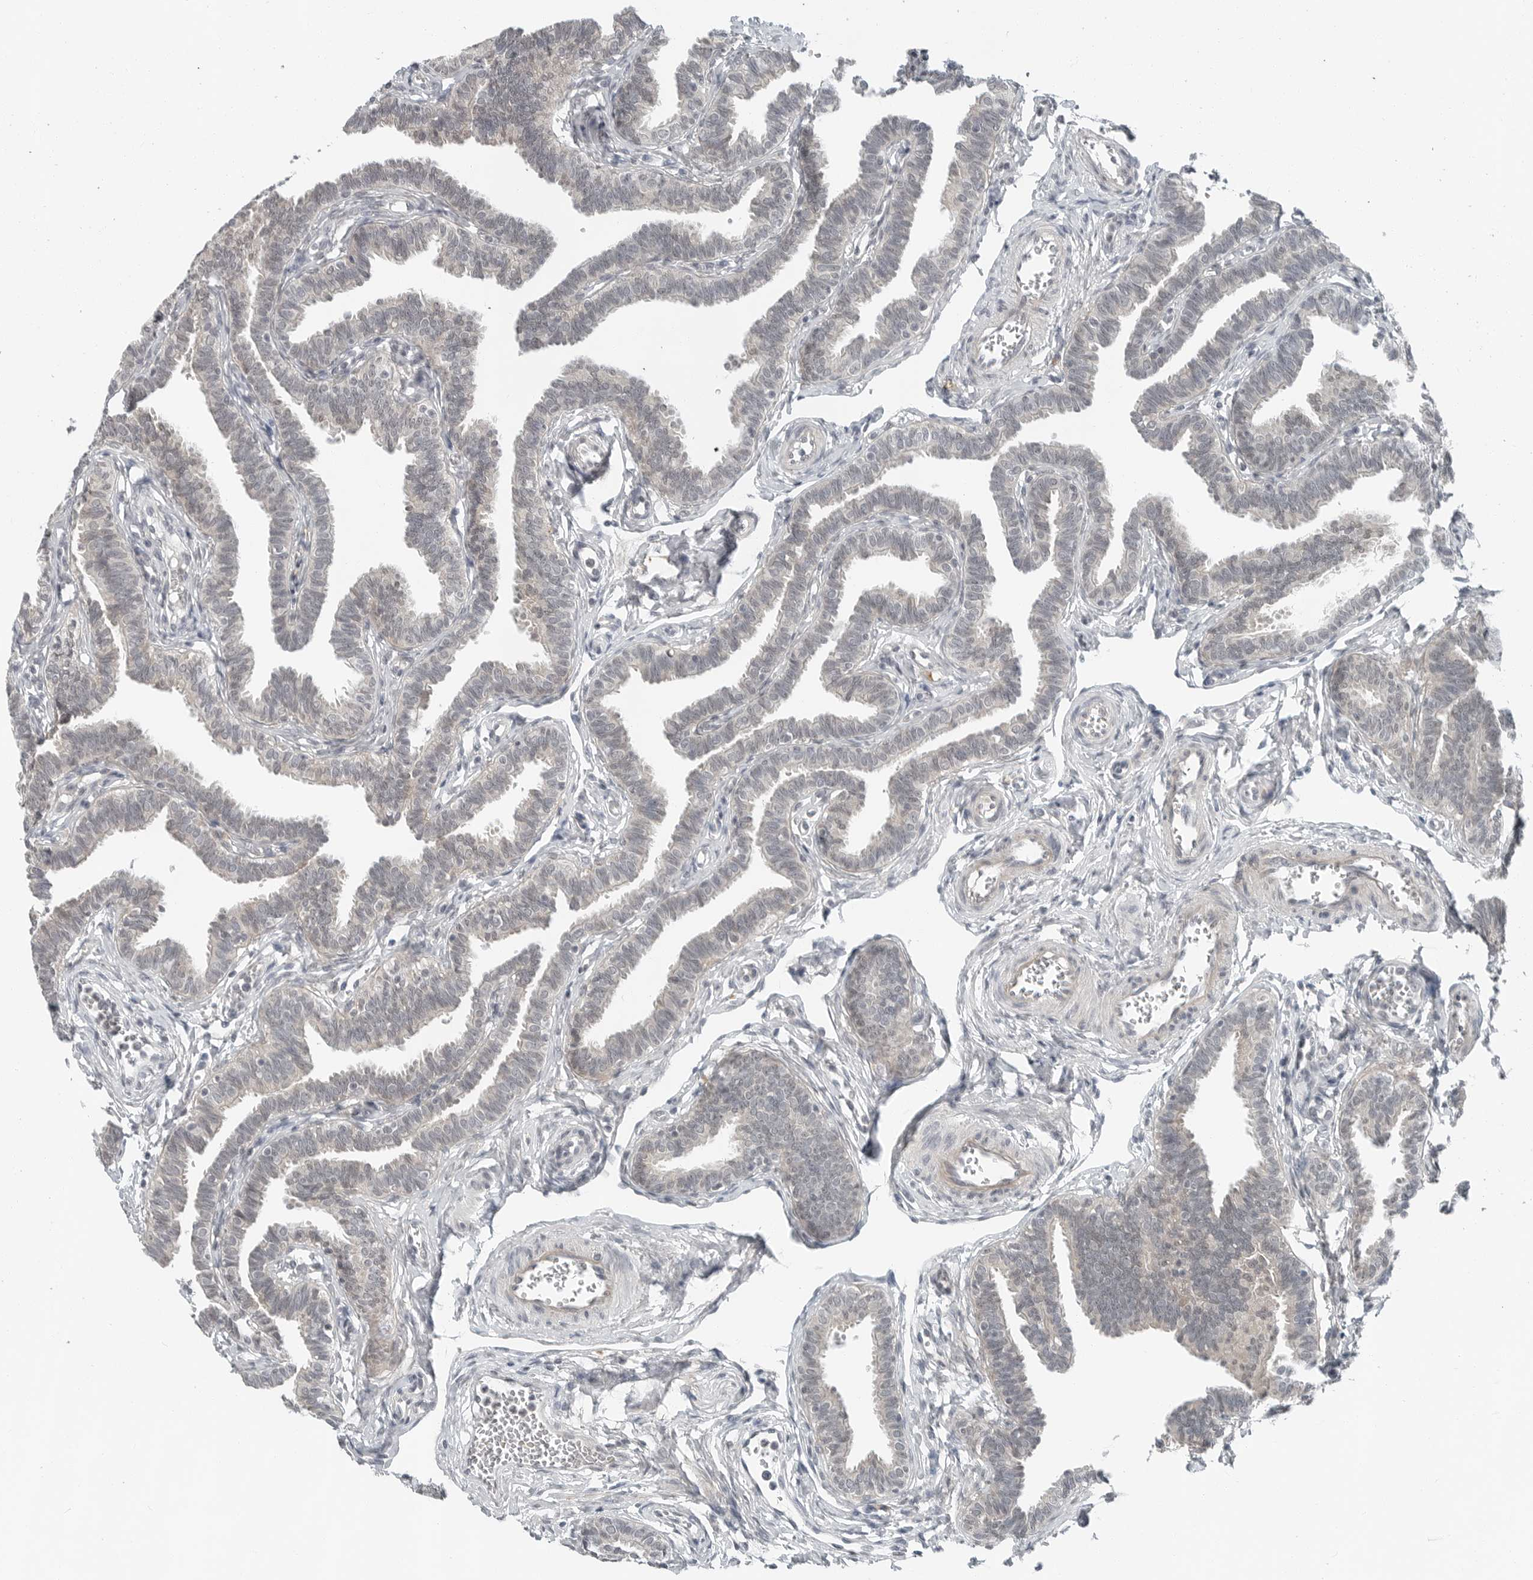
{"staining": {"intensity": "weak", "quantity": "<25%", "location": "cytoplasmic/membranous"}, "tissue": "fallopian tube", "cell_type": "Glandular cells", "image_type": "normal", "snomed": [{"axis": "morphology", "description": "Normal tissue, NOS"}, {"axis": "topography", "description": "Fallopian tube"}, {"axis": "topography", "description": "Ovary"}], "caption": "High magnification brightfield microscopy of unremarkable fallopian tube stained with DAB (brown) and counterstained with hematoxylin (blue): glandular cells show no significant positivity. (Stains: DAB (3,3'-diaminobenzidine) immunohistochemistry with hematoxylin counter stain, Microscopy: brightfield microscopy at high magnification).", "gene": "FCRLB", "patient": {"sex": "female", "age": 23}}